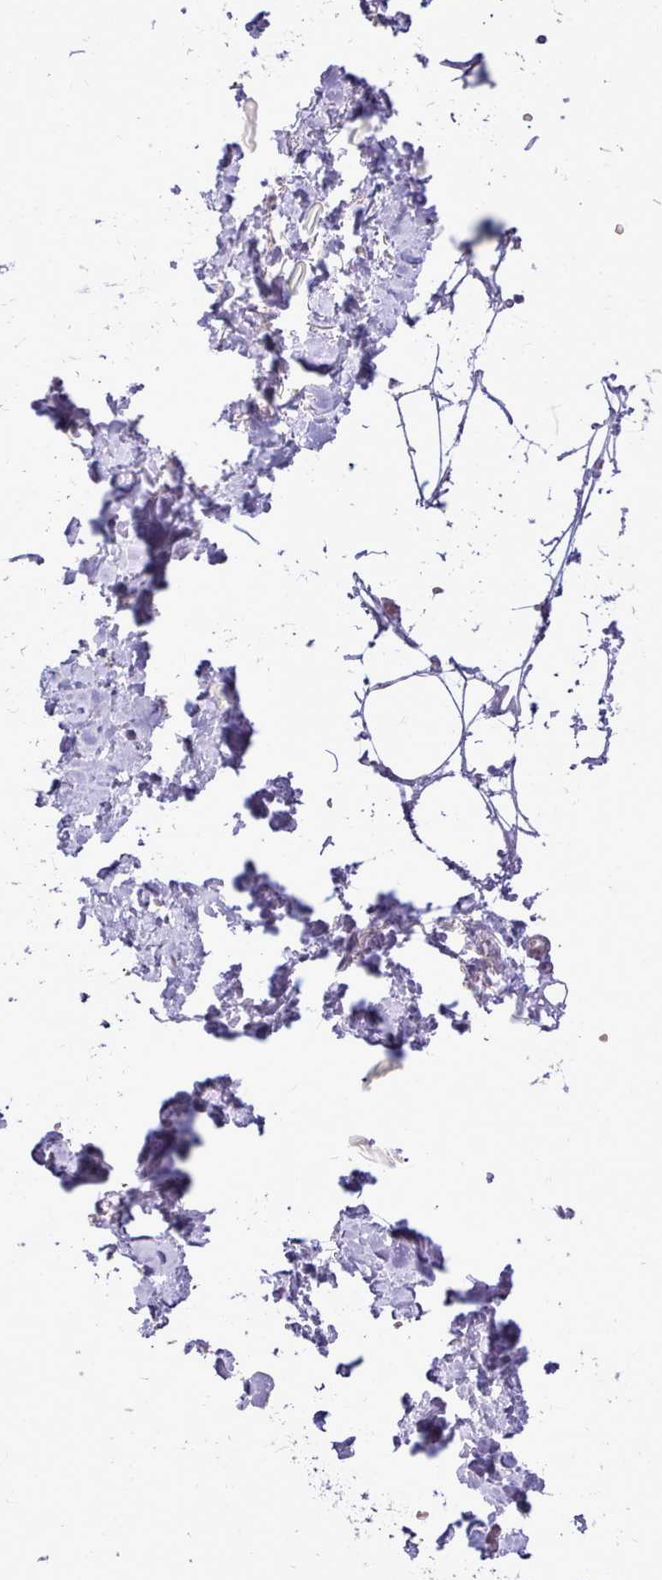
{"staining": {"intensity": "negative", "quantity": "none", "location": "none"}, "tissue": "adipose tissue", "cell_type": "Adipocytes", "image_type": "normal", "snomed": [{"axis": "morphology", "description": "Normal tissue, NOS"}, {"axis": "topography", "description": "Salivary gland"}, {"axis": "topography", "description": "Peripheral nerve tissue"}], "caption": "Immunohistochemistry (IHC) photomicrograph of unremarkable adipose tissue: adipose tissue stained with DAB shows no significant protein expression in adipocytes. Nuclei are stained in blue.", "gene": "CYP2A13", "patient": {"sex": "male", "age": 38}}